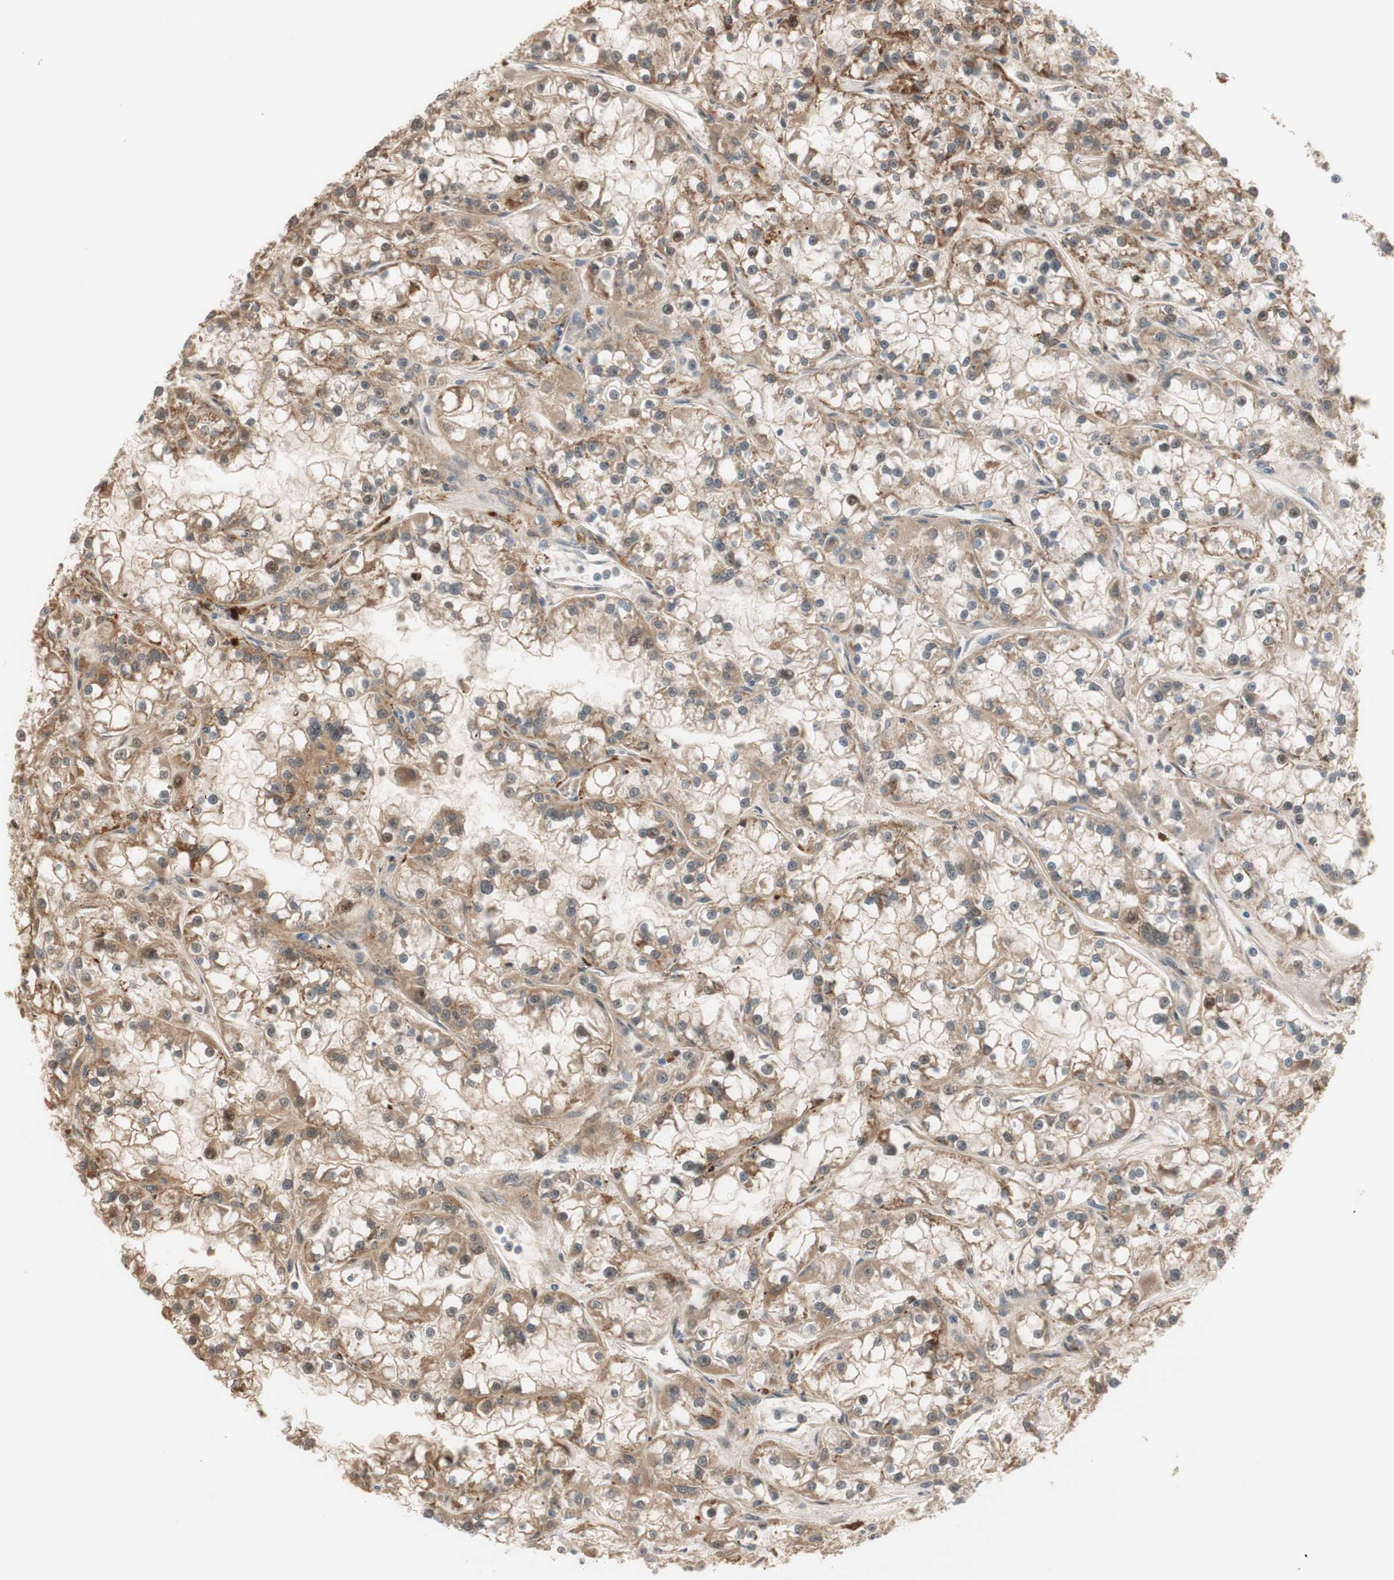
{"staining": {"intensity": "moderate", "quantity": "25%-75%", "location": "cytoplasmic/membranous"}, "tissue": "renal cancer", "cell_type": "Tumor cells", "image_type": "cancer", "snomed": [{"axis": "morphology", "description": "Adenocarcinoma, NOS"}, {"axis": "topography", "description": "Kidney"}], "caption": "Human renal cancer (adenocarcinoma) stained with a brown dye exhibits moderate cytoplasmic/membranous positive positivity in about 25%-75% of tumor cells.", "gene": "PTPN21", "patient": {"sex": "female", "age": 52}}